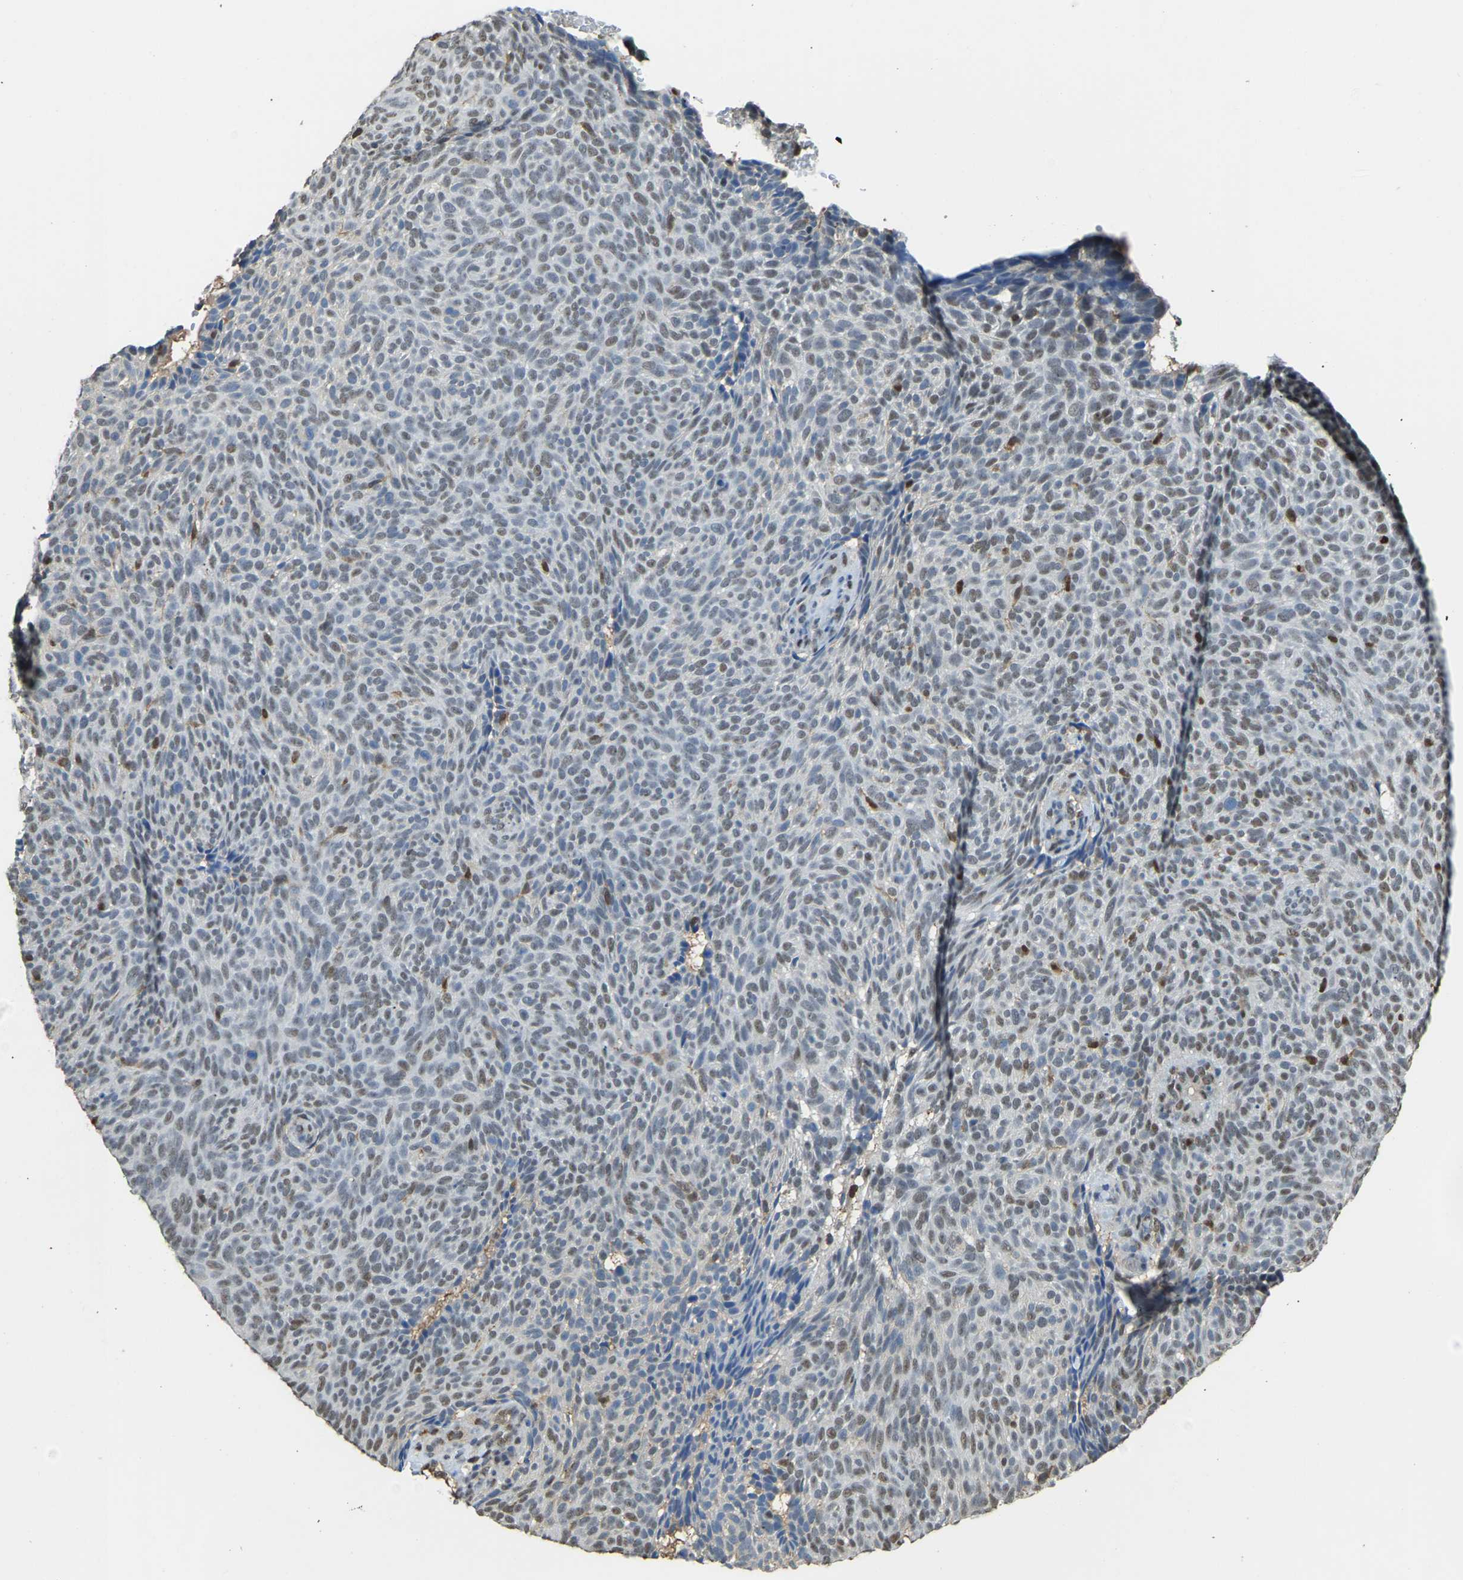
{"staining": {"intensity": "weak", "quantity": "25%-75%", "location": "nuclear"}, "tissue": "skin cancer", "cell_type": "Tumor cells", "image_type": "cancer", "snomed": [{"axis": "morphology", "description": "Basal cell carcinoma"}, {"axis": "topography", "description": "Skin"}], "caption": "DAB immunohistochemical staining of human basal cell carcinoma (skin) reveals weak nuclear protein expression in about 25%-75% of tumor cells.", "gene": "NANS", "patient": {"sex": "male", "age": 61}}